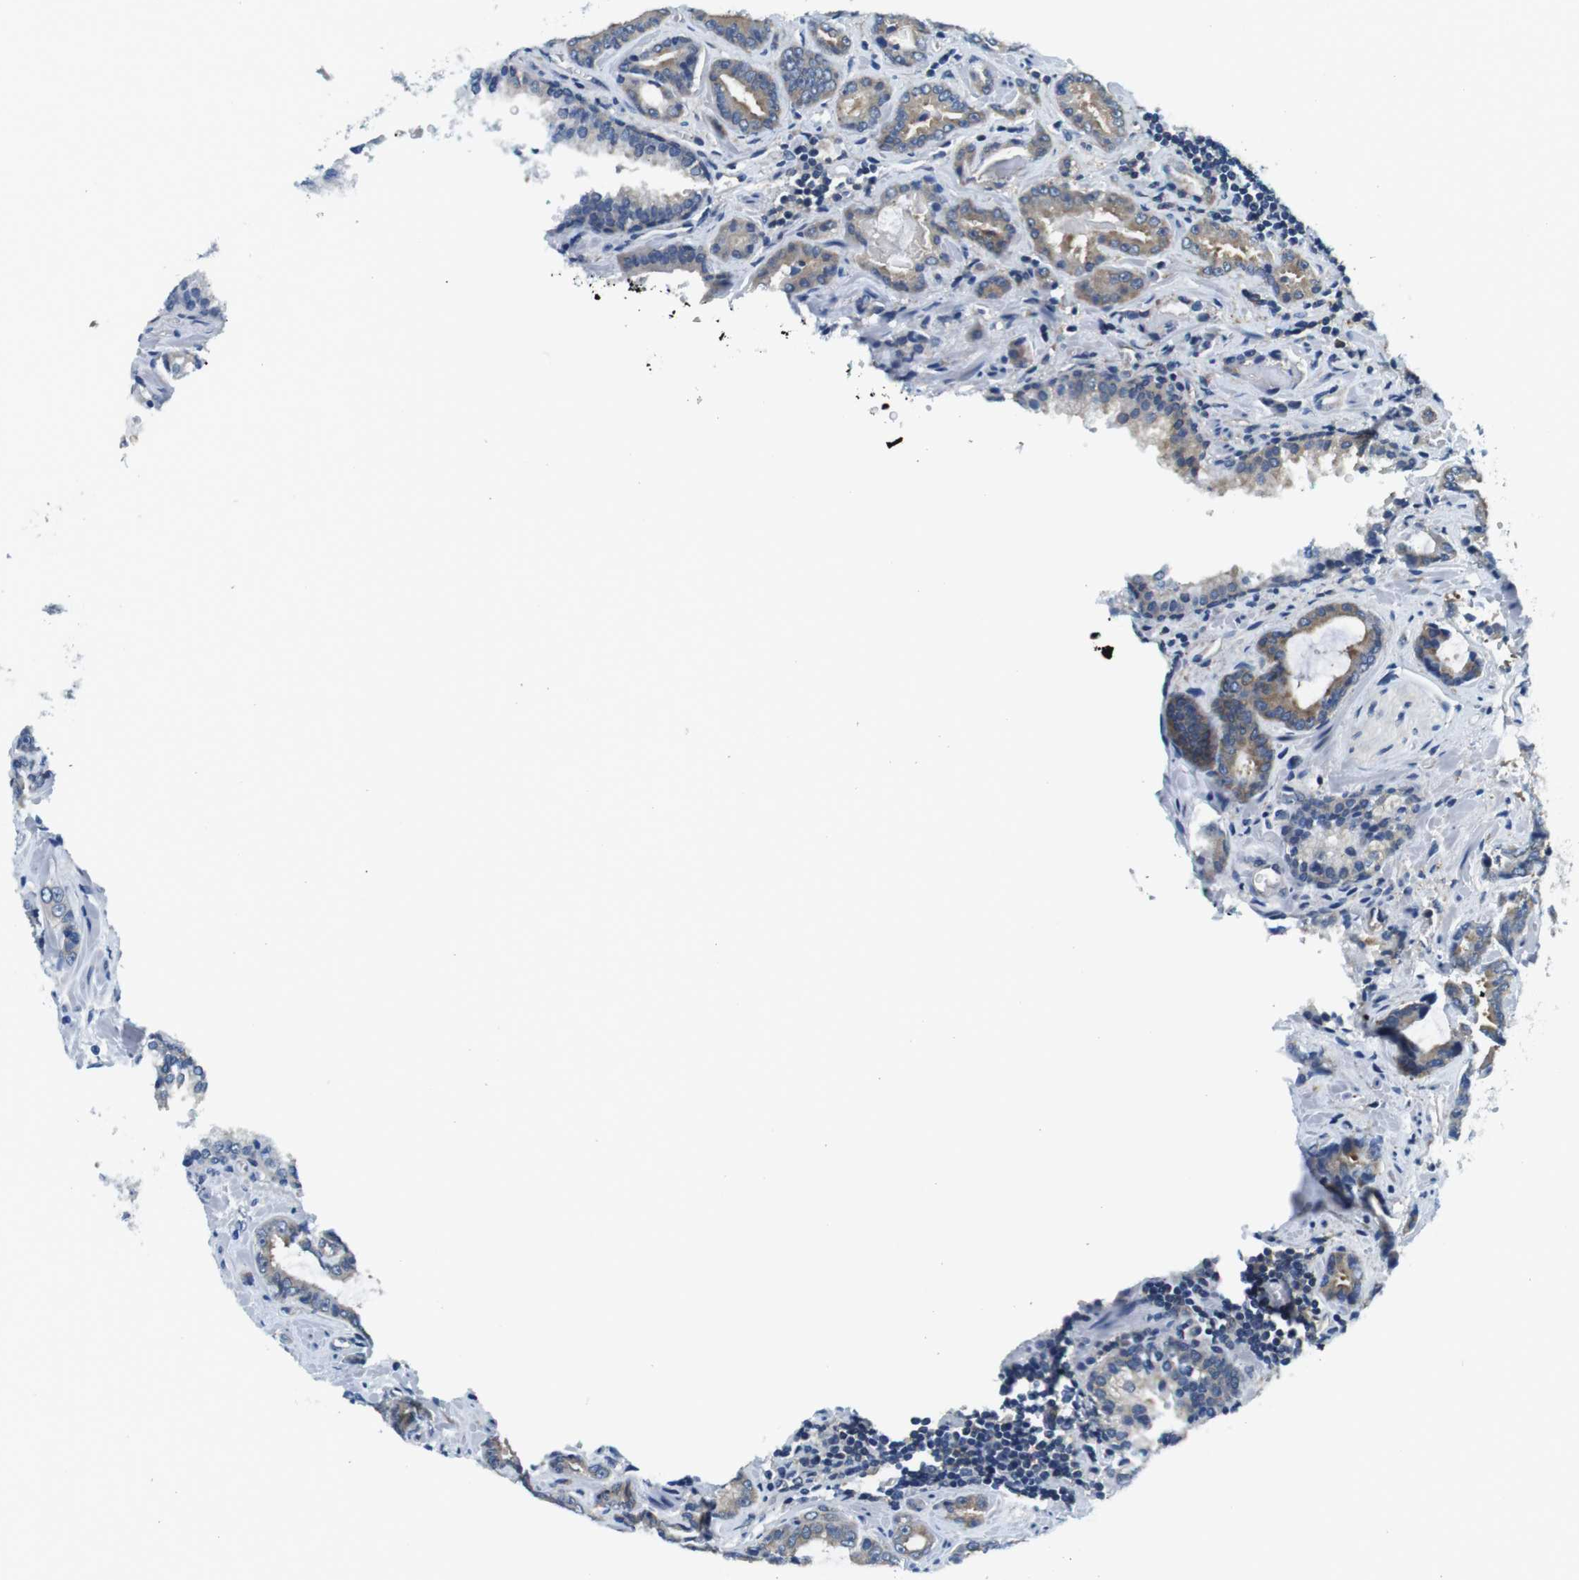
{"staining": {"intensity": "moderate", "quantity": ">75%", "location": "cytoplasmic/membranous"}, "tissue": "prostate cancer", "cell_type": "Tumor cells", "image_type": "cancer", "snomed": [{"axis": "morphology", "description": "Adenocarcinoma, Low grade"}, {"axis": "topography", "description": "Prostate"}], "caption": "Immunohistochemical staining of human prostate cancer (low-grade adenocarcinoma) reveals medium levels of moderate cytoplasmic/membranous protein positivity in about >75% of tumor cells.", "gene": "EIF2B5", "patient": {"sex": "male", "age": 60}}